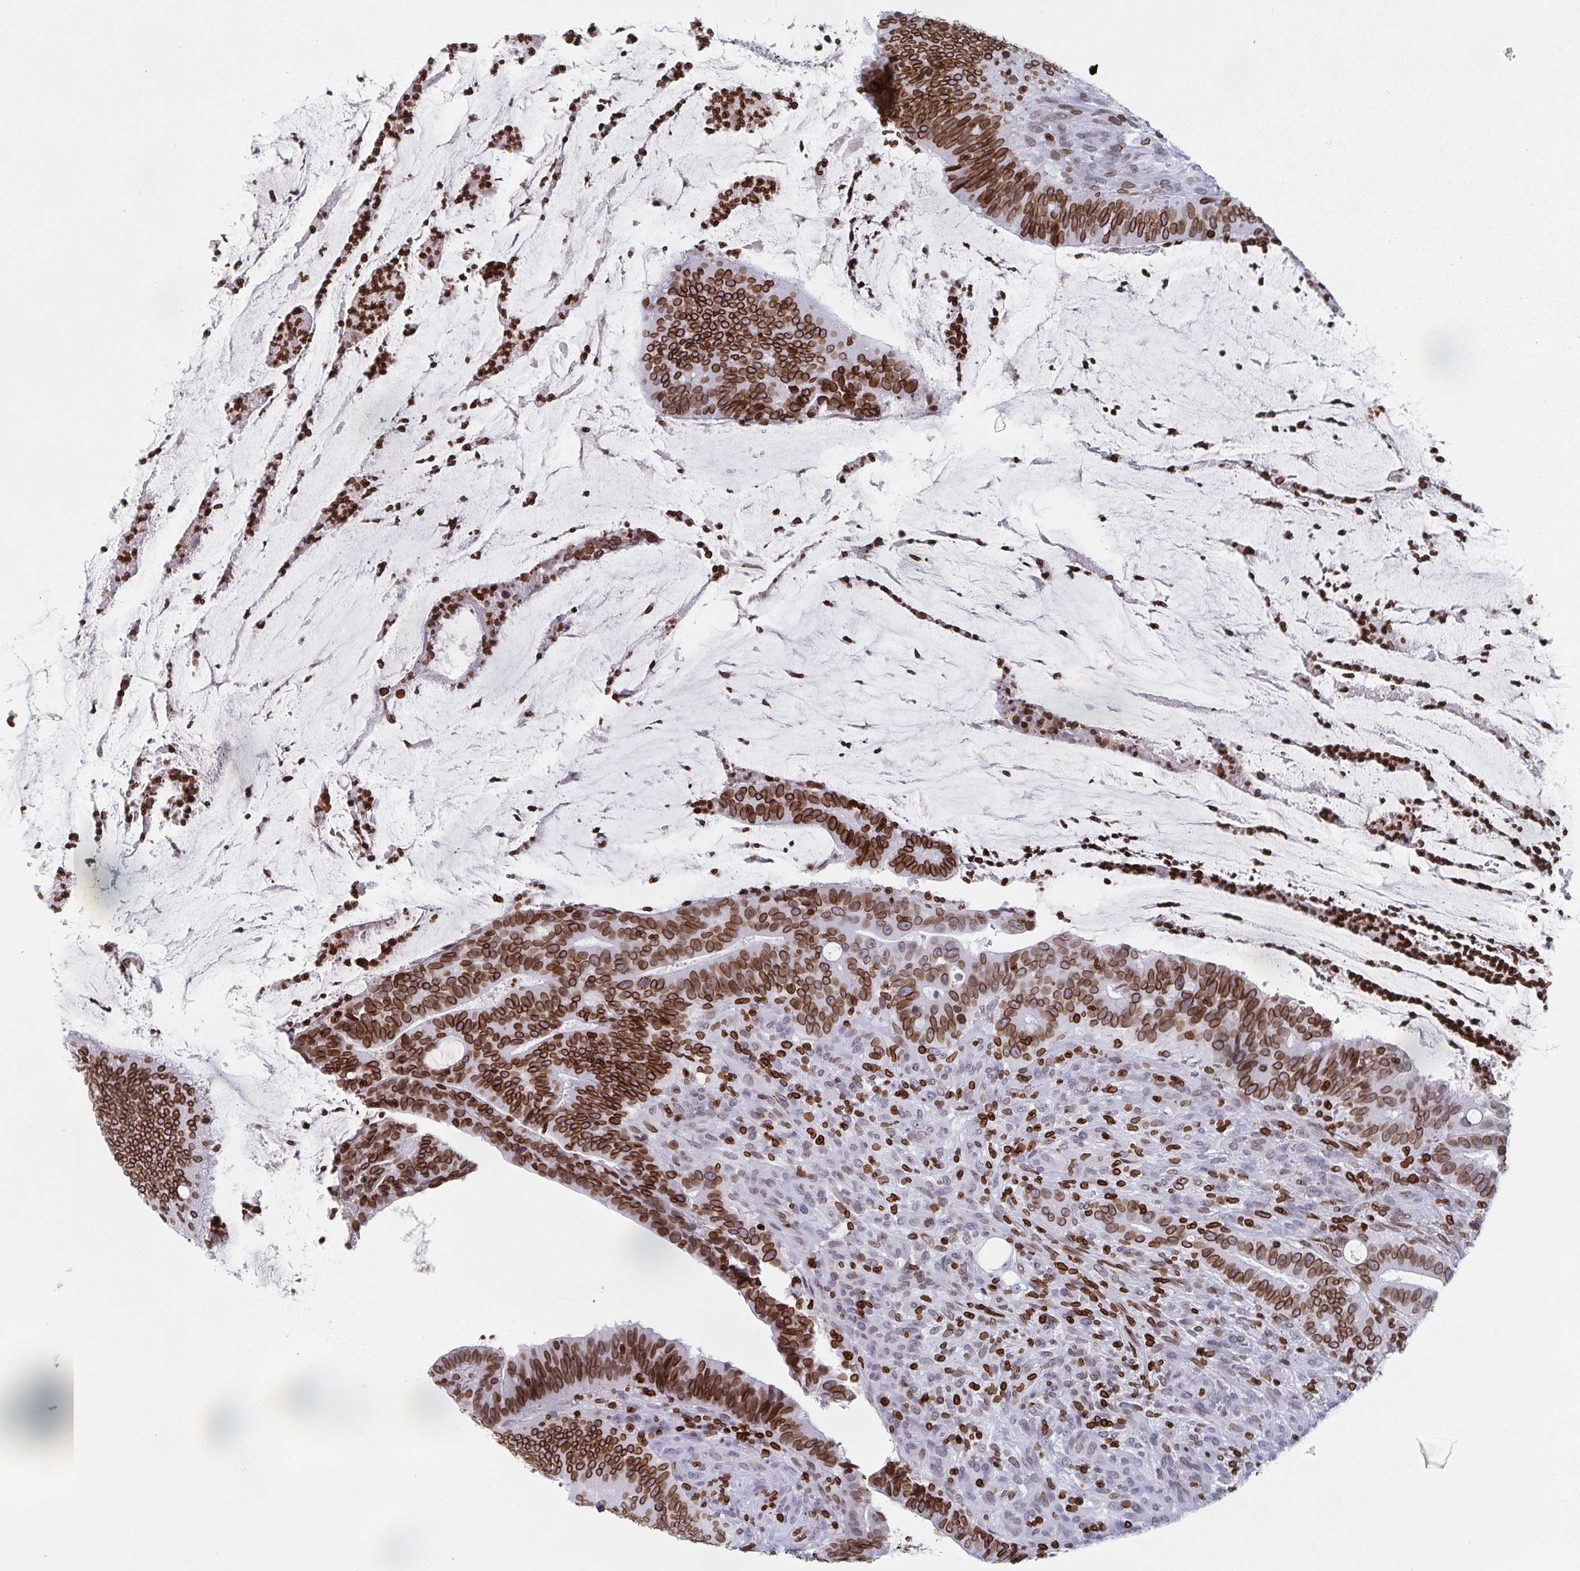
{"staining": {"intensity": "strong", "quantity": ">75%", "location": "cytoplasmic/membranous,nuclear"}, "tissue": "colorectal cancer", "cell_type": "Tumor cells", "image_type": "cancer", "snomed": [{"axis": "morphology", "description": "Adenocarcinoma, NOS"}, {"axis": "topography", "description": "Colon"}], "caption": "High-power microscopy captured an IHC image of colorectal cancer (adenocarcinoma), revealing strong cytoplasmic/membranous and nuclear positivity in approximately >75% of tumor cells.", "gene": "BTBD7", "patient": {"sex": "female", "age": 43}}